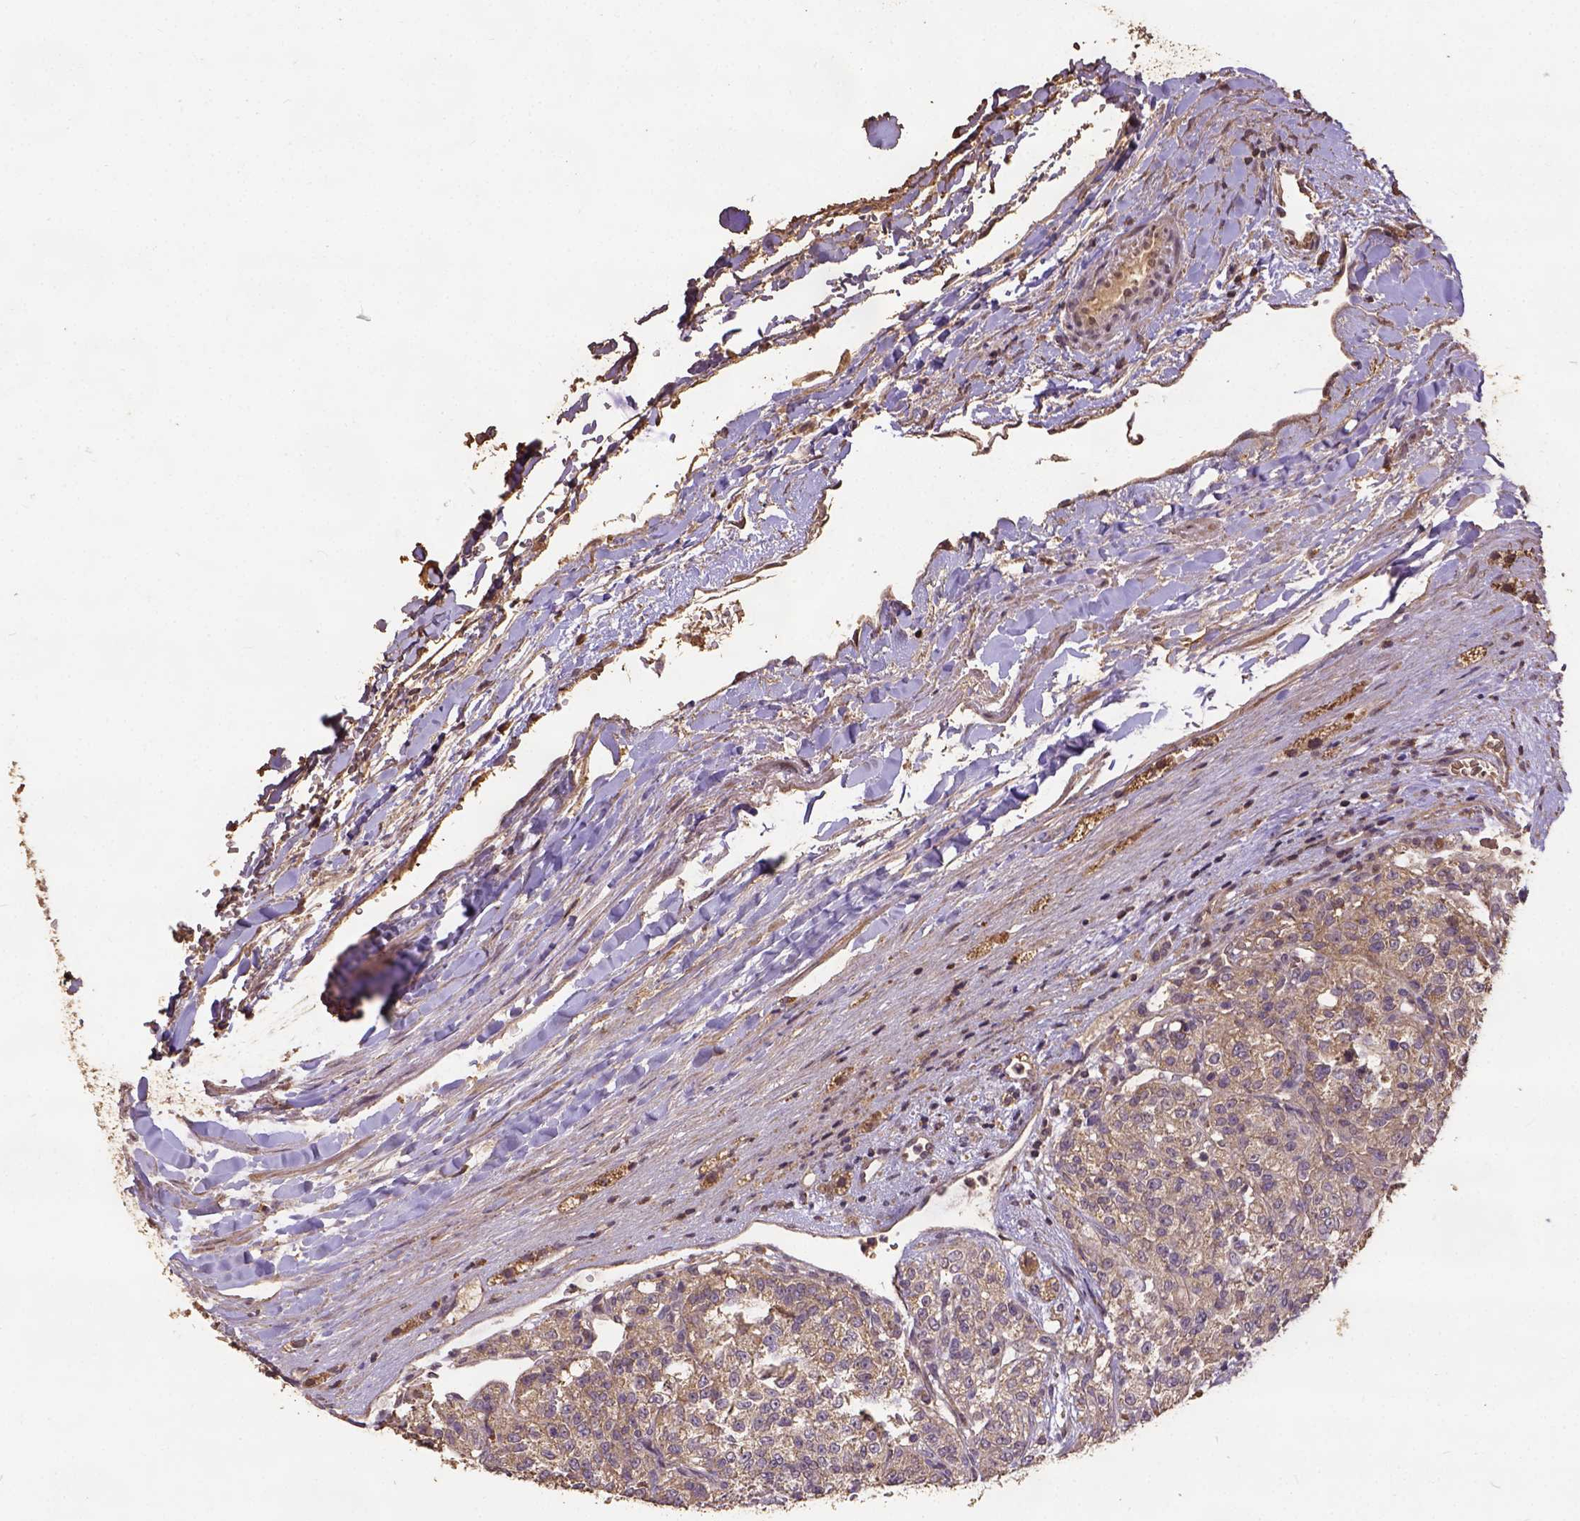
{"staining": {"intensity": "moderate", "quantity": "25%-75%", "location": "cytoplasmic/membranous"}, "tissue": "renal cancer", "cell_type": "Tumor cells", "image_type": "cancer", "snomed": [{"axis": "morphology", "description": "Adenocarcinoma, NOS"}, {"axis": "topography", "description": "Kidney"}], "caption": "Immunohistochemistry (IHC) (DAB) staining of renal cancer reveals moderate cytoplasmic/membranous protein staining in about 25%-75% of tumor cells. Using DAB (brown) and hematoxylin (blue) stains, captured at high magnification using brightfield microscopy.", "gene": "ATP1B3", "patient": {"sex": "female", "age": 63}}